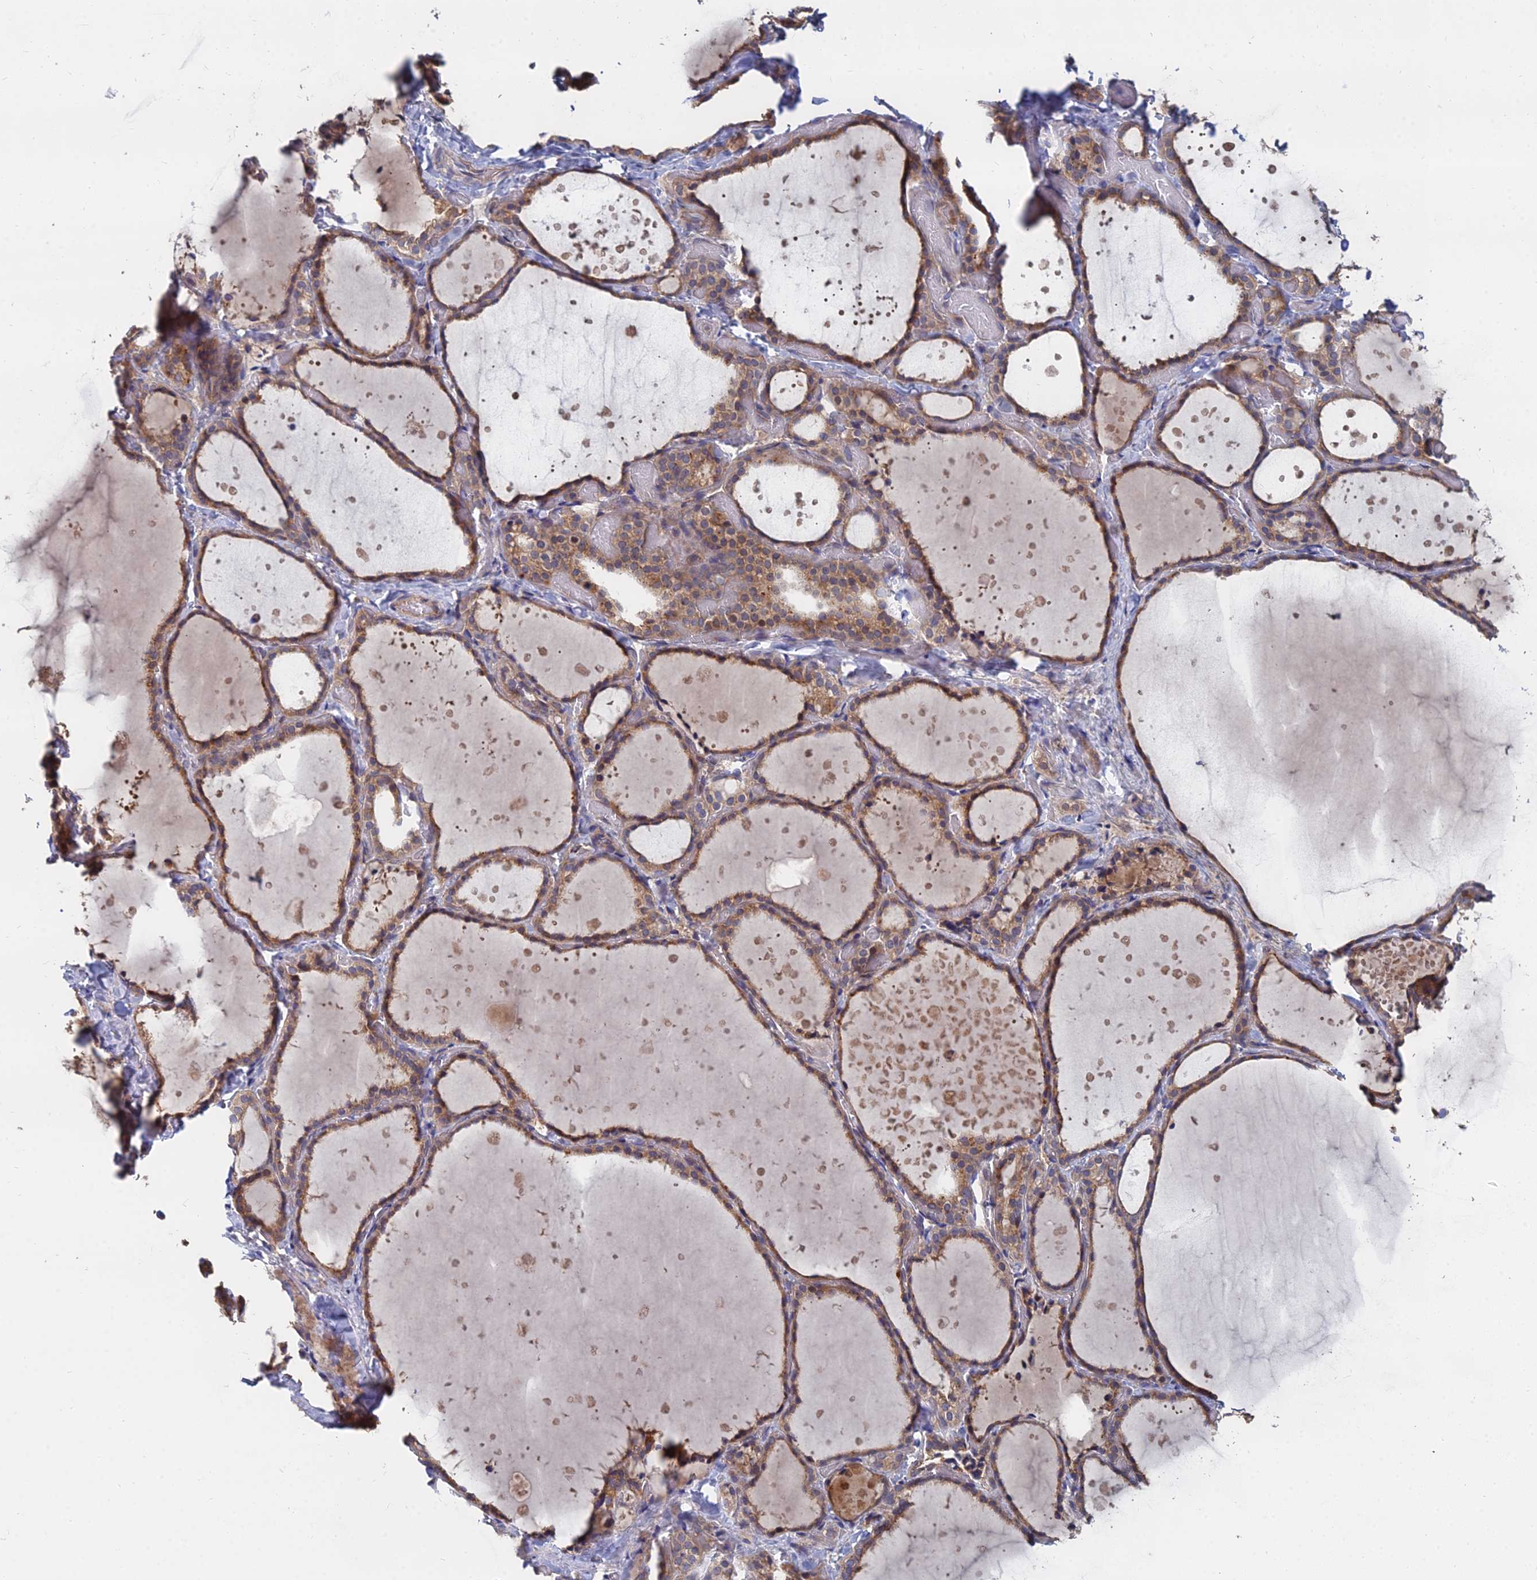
{"staining": {"intensity": "moderate", "quantity": ">75%", "location": "cytoplasmic/membranous"}, "tissue": "thyroid gland", "cell_type": "Glandular cells", "image_type": "normal", "snomed": [{"axis": "morphology", "description": "Normal tissue, NOS"}, {"axis": "topography", "description": "Thyroid gland"}], "caption": "Immunohistochemistry staining of benign thyroid gland, which demonstrates medium levels of moderate cytoplasmic/membranous positivity in approximately >75% of glandular cells indicating moderate cytoplasmic/membranous protein staining. The staining was performed using DAB (3,3'-diaminobenzidine) (brown) for protein detection and nuclei were counterstained in hematoxylin (blue).", "gene": "CCZ1B", "patient": {"sex": "female", "age": 44}}